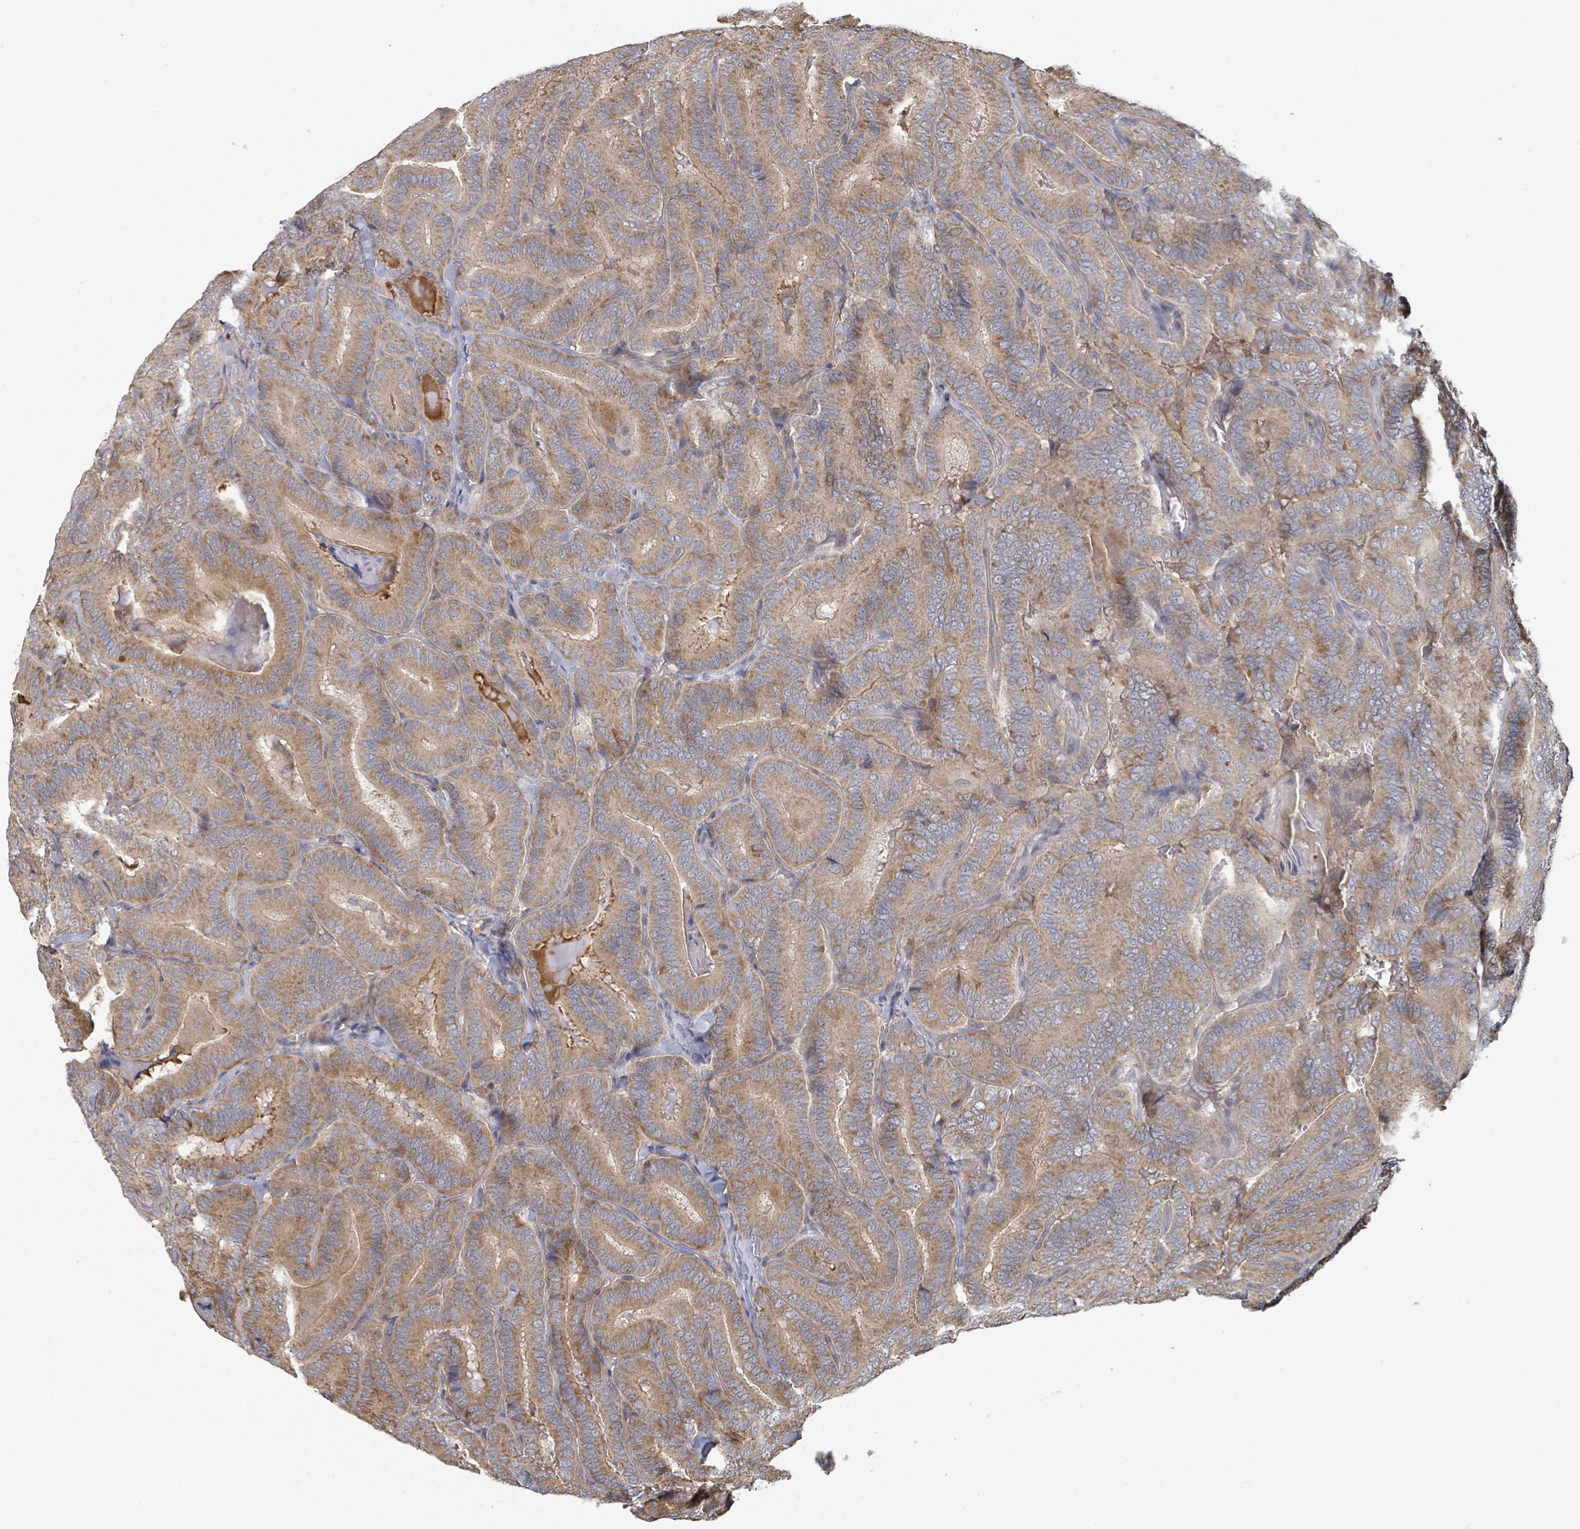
{"staining": {"intensity": "moderate", "quantity": ">75%", "location": "cytoplasmic/membranous"}, "tissue": "thyroid cancer", "cell_type": "Tumor cells", "image_type": "cancer", "snomed": [{"axis": "morphology", "description": "Papillary adenocarcinoma, NOS"}, {"axis": "topography", "description": "Thyroid gland"}], "caption": "Immunohistochemical staining of thyroid papillary adenocarcinoma shows medium levels of moderate cytoplasmic/membranous expression in approximately >75% of tumor cells. Using DAB (brown) and hematoxylin (blue) stains, captured at high magnification using brightfield microscopy.", "gene": "GABBR1", "patient": {"sex": "male", "age": 61}}